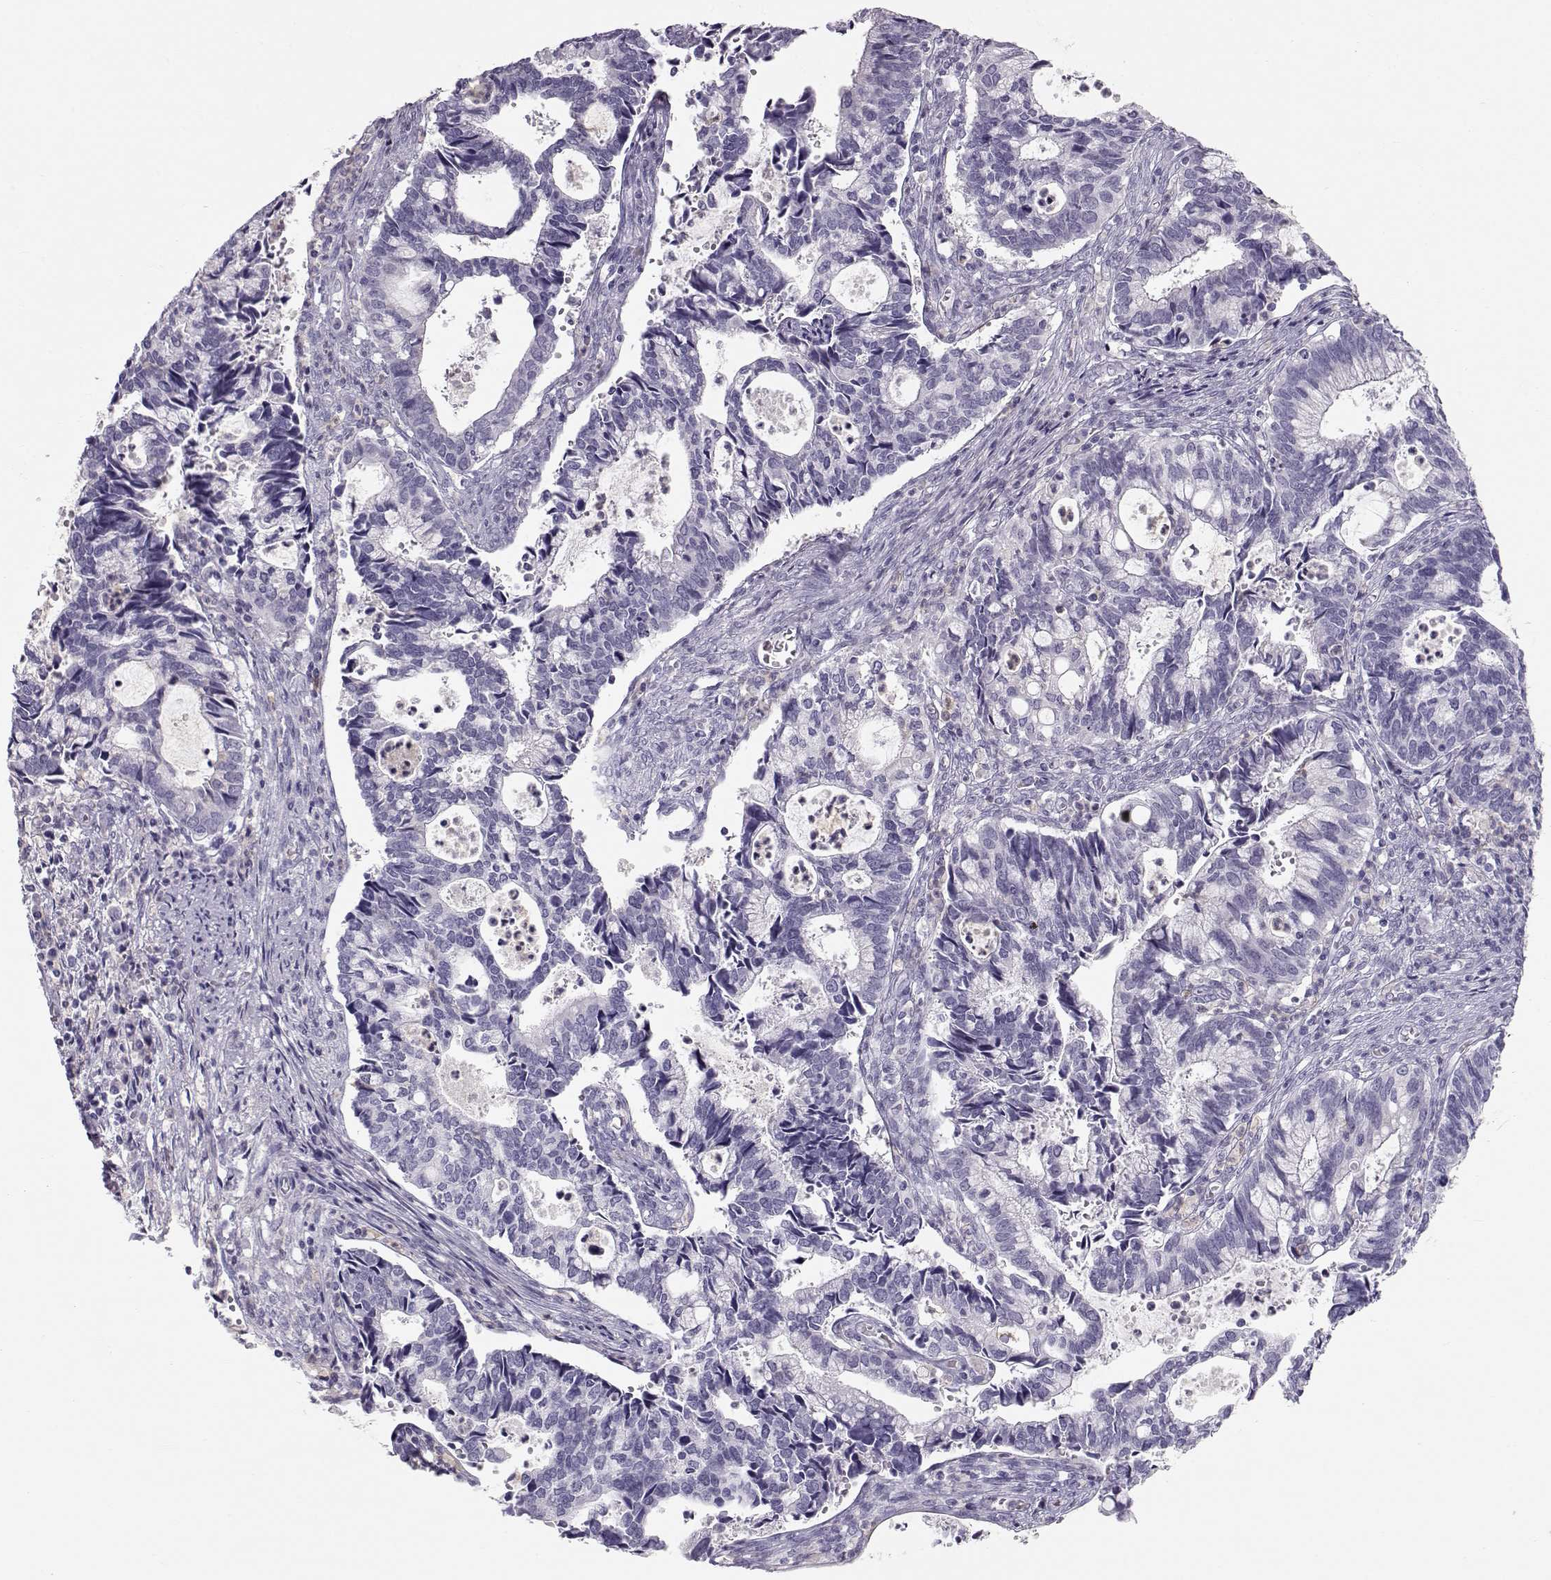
{"staining": {"intensity": "negative", "quantity": "none", "location": "none"}, "tissue": "cervical cancer", "cell_type": "Tumor cells", "image_type": "cancer", "snomed": [{"axis": "morphology", "description": "Adenocarcinoma, NOS"}, {"axis": "topography", "description": "Cervix"}], "caption": "Tumor cells show no significant protein positivity in adenocarcinoma (cervical).", "gene": "MIP", "patient": {"sex": "female", "age": 42}}